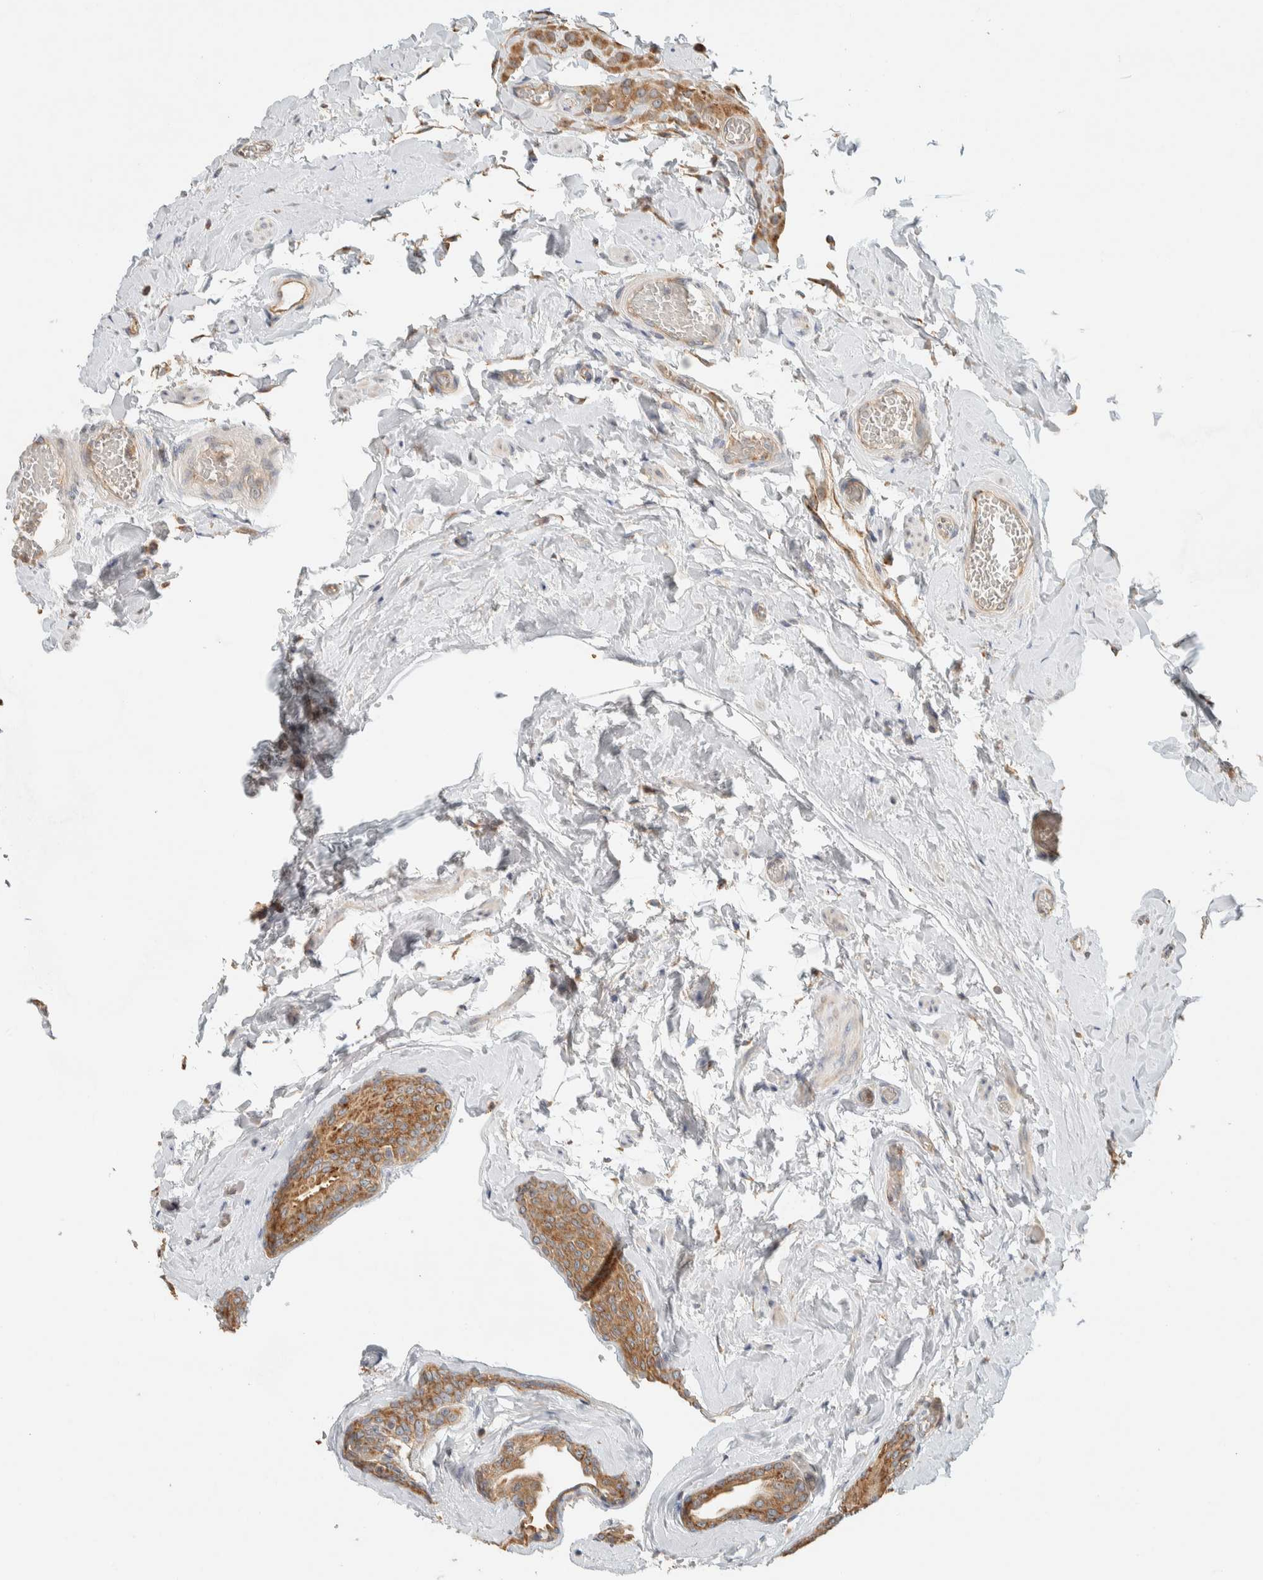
{"staining": {"intensity": "moderate", "quantity": ">75%", "location": "cytoplasmic/membranous"}, "tissue": "epididymis", "cell_type": "Glandular cells", "image_type": "normal", "snomed": [{"axis": "morphology", "description": "Normal tissue, NOS"}, {"axis": "topography", "description": "Testis"}, {"axis": "topography", "description": "Epididymis"}], "caption": "Moderate cytoplasmic/membranous protein expression is seen in about >75% of glandular cells in epididymis. (brown staining indicates protein expression, while blue staining denotes nuclei).", "gene": "RAB11FIP1", "patient": {"sex": "male", "age": 36}}